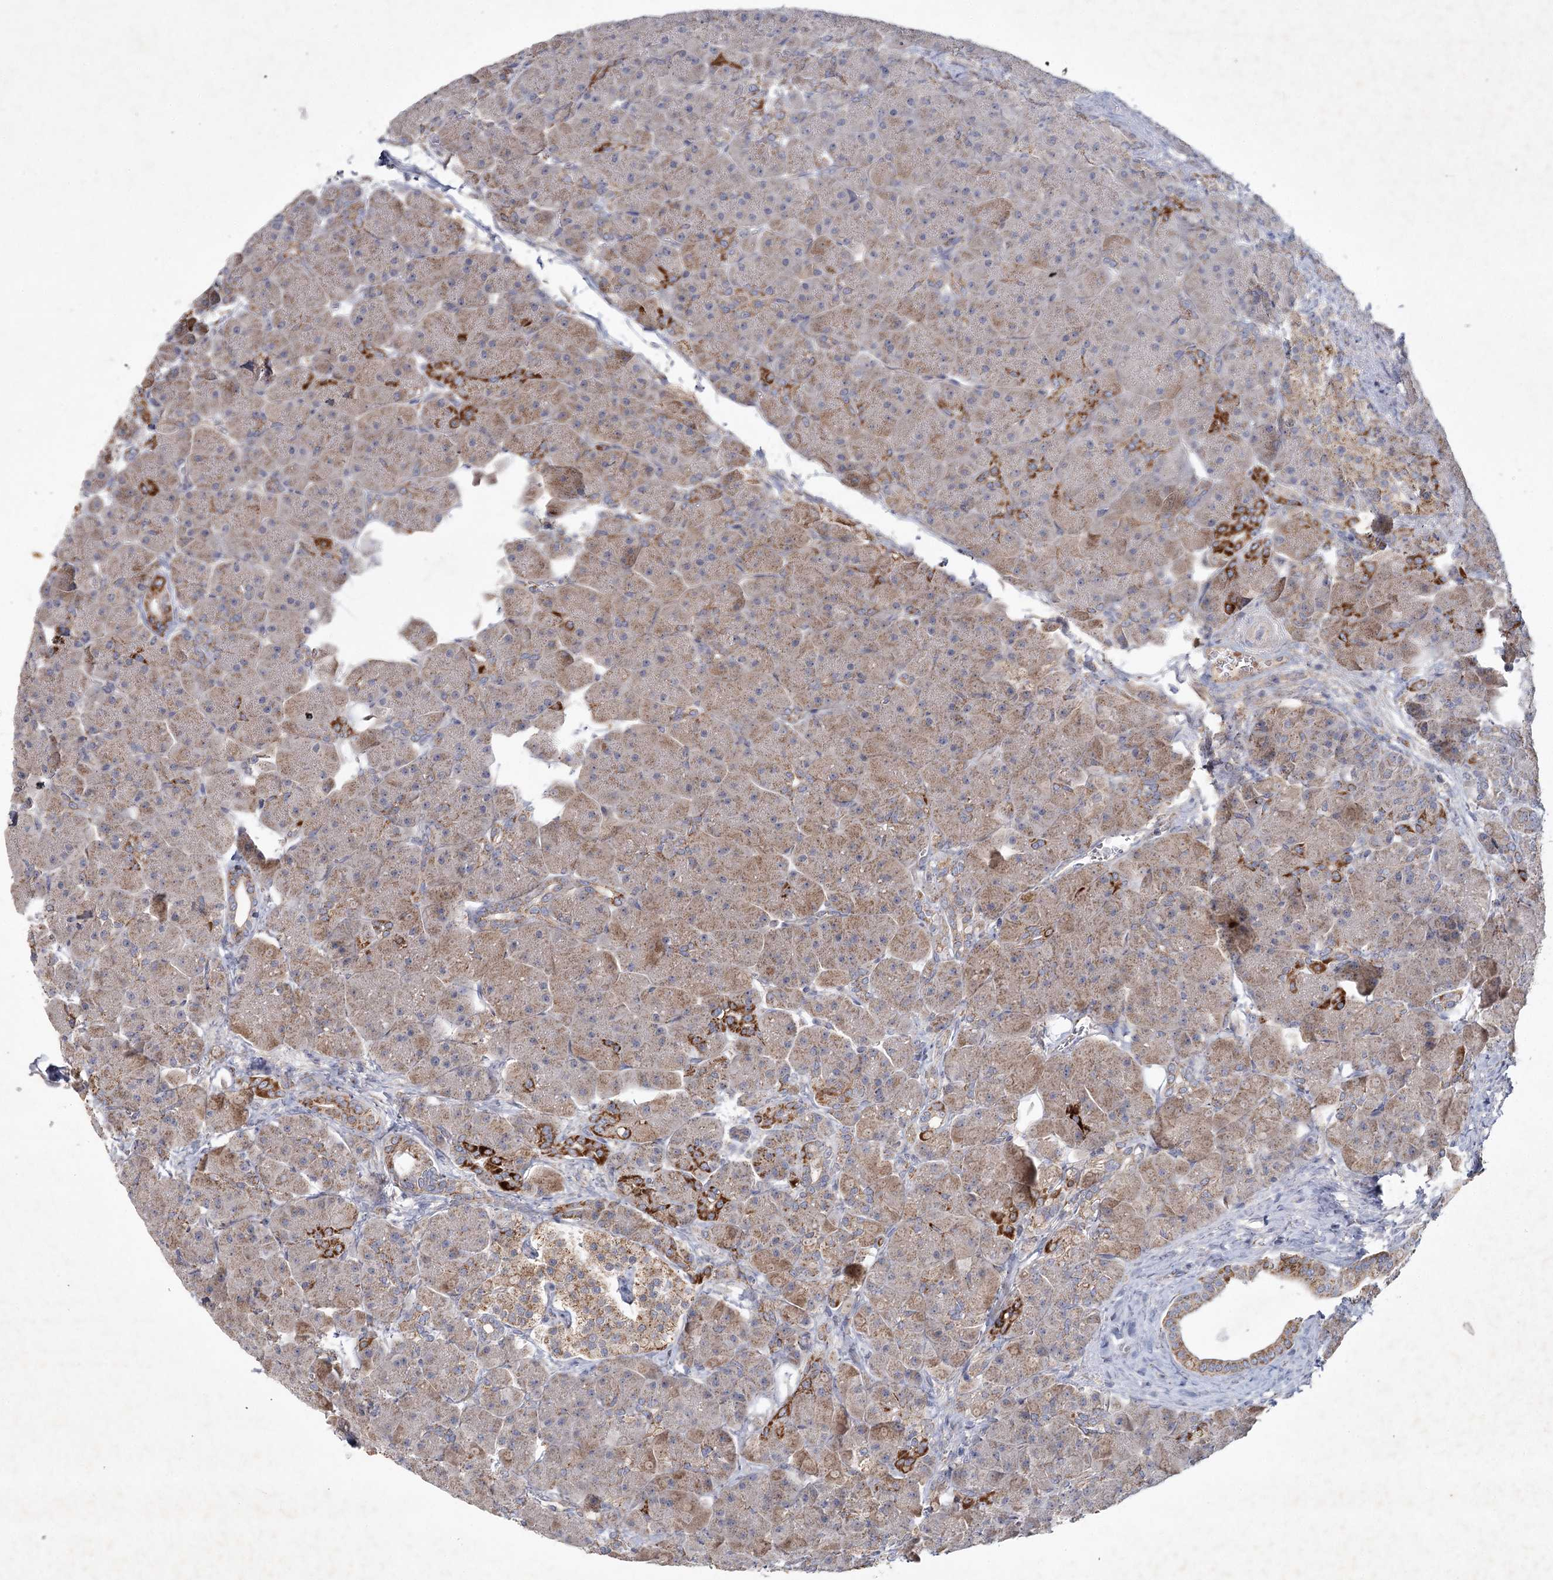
{"staining": {"intensity": "moderate", "quantity": ">75%", "location": "cytoplasmic/membranous"}, "tissue": "pancreas", "cell_type": "Exocrine glandular cells", "image_type": "normal", "snomed": [{"axis": "morphology", "description": "Normal tissue, NOS"}, {"axis": "topography", "description": "Pancreas"}], "caption": "A brown stain highlights moderate cytoplasmic/membranous staining of a protein in exocrine glandular cells of unremarkable human pancreas.", "gene": "MRPL44", "patient": {"sex": "male", "age": 66}}